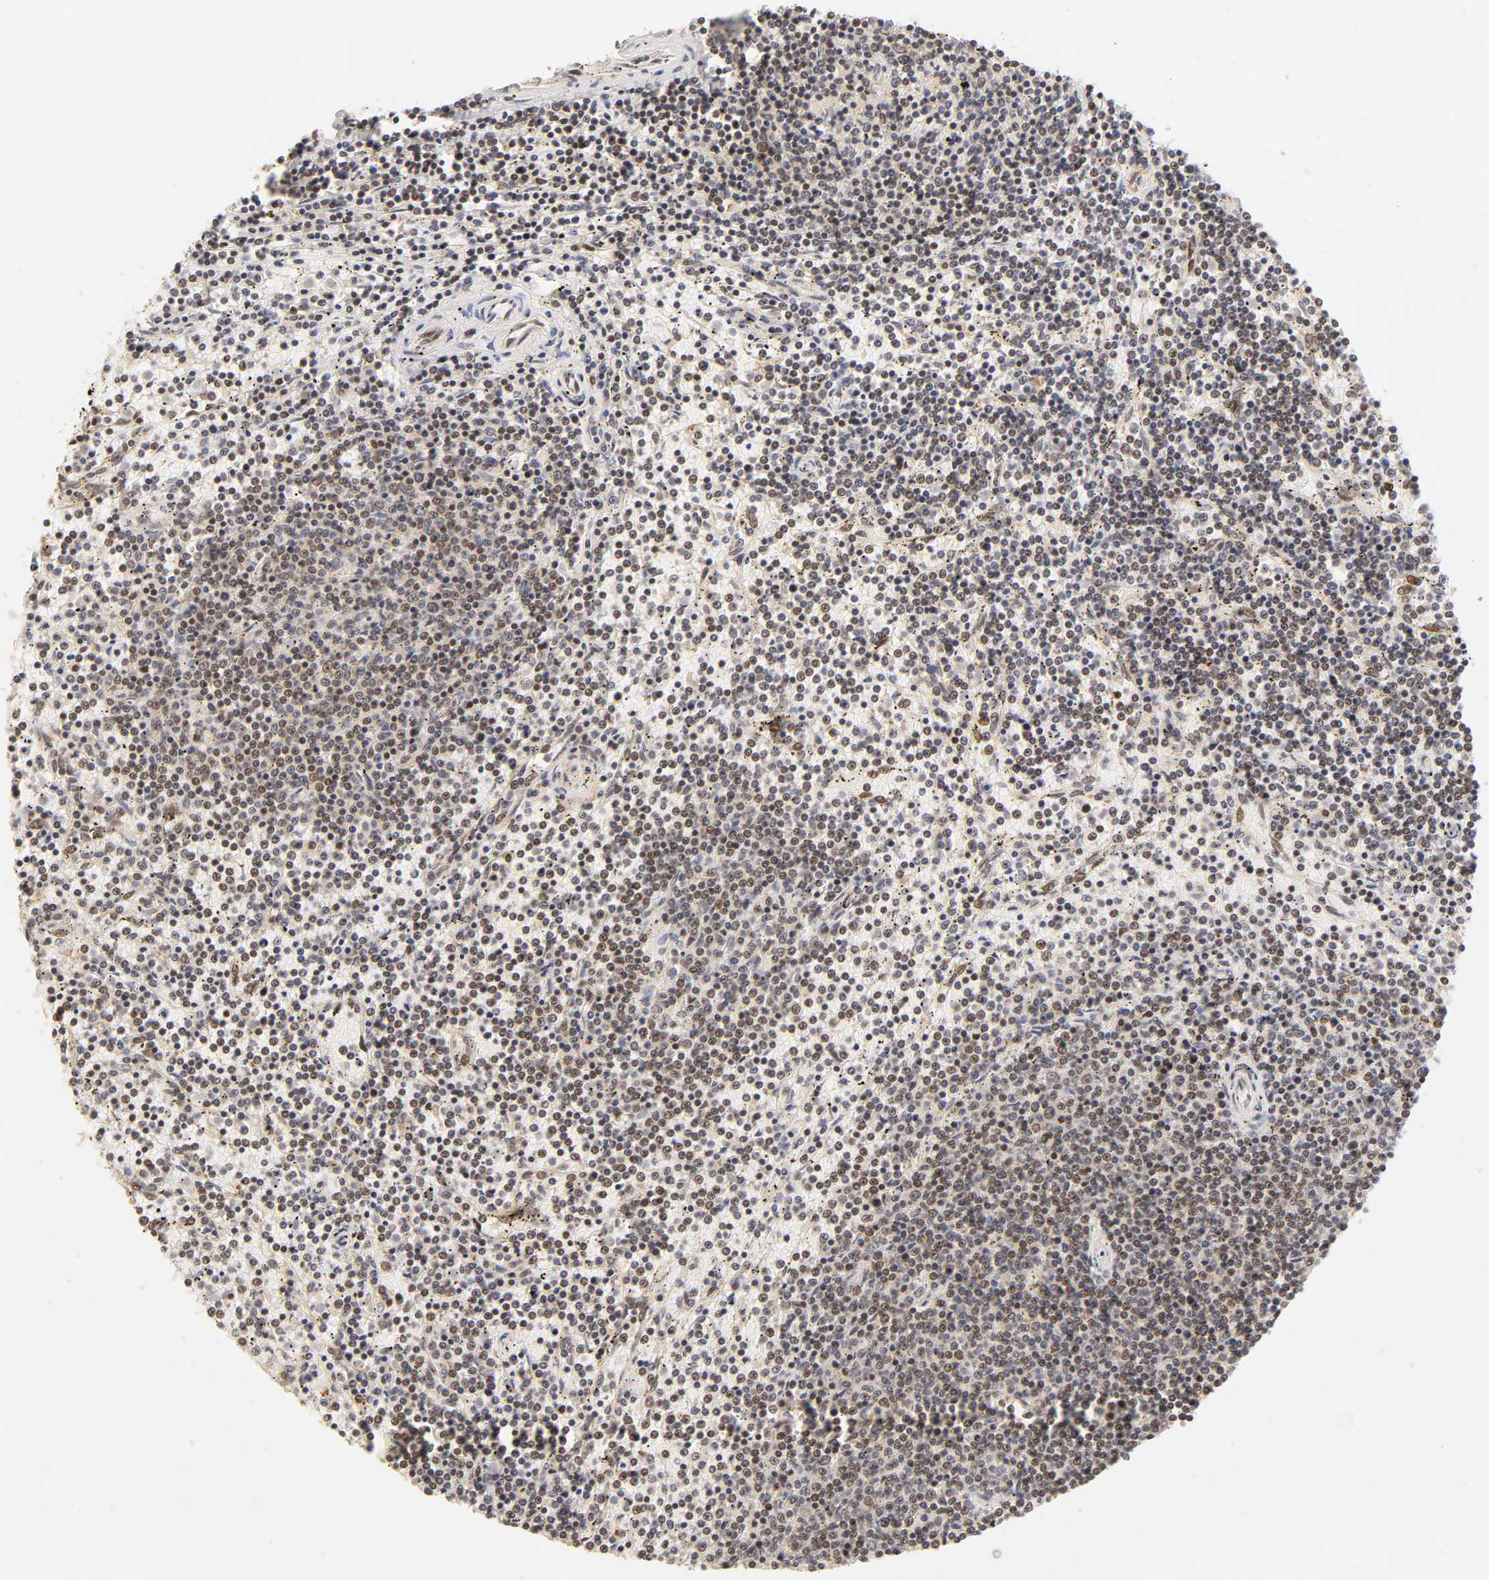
{"staining": {"intensity": "weak", "quantity": "25%-75%", "location": "cytoplasmic/membranous,nuclear"}, "tissue": "lymphoma", "cell_type": "Tumor cells", "image_type": "cancer", "snomed": [{"axis": "morphology", "description": "Malignant lymphoma, non-Hodgkin's type, Low grade"}, {"axis": "topography", "description": "Spleen"}], "caption": "Weak cytoplasmic/membranous and nuclear staining is present in approximately 25%-75% of tumor cells in lymphoma.", "gene": "TAF10", "patient": {"sex": "female", "age": 50}}